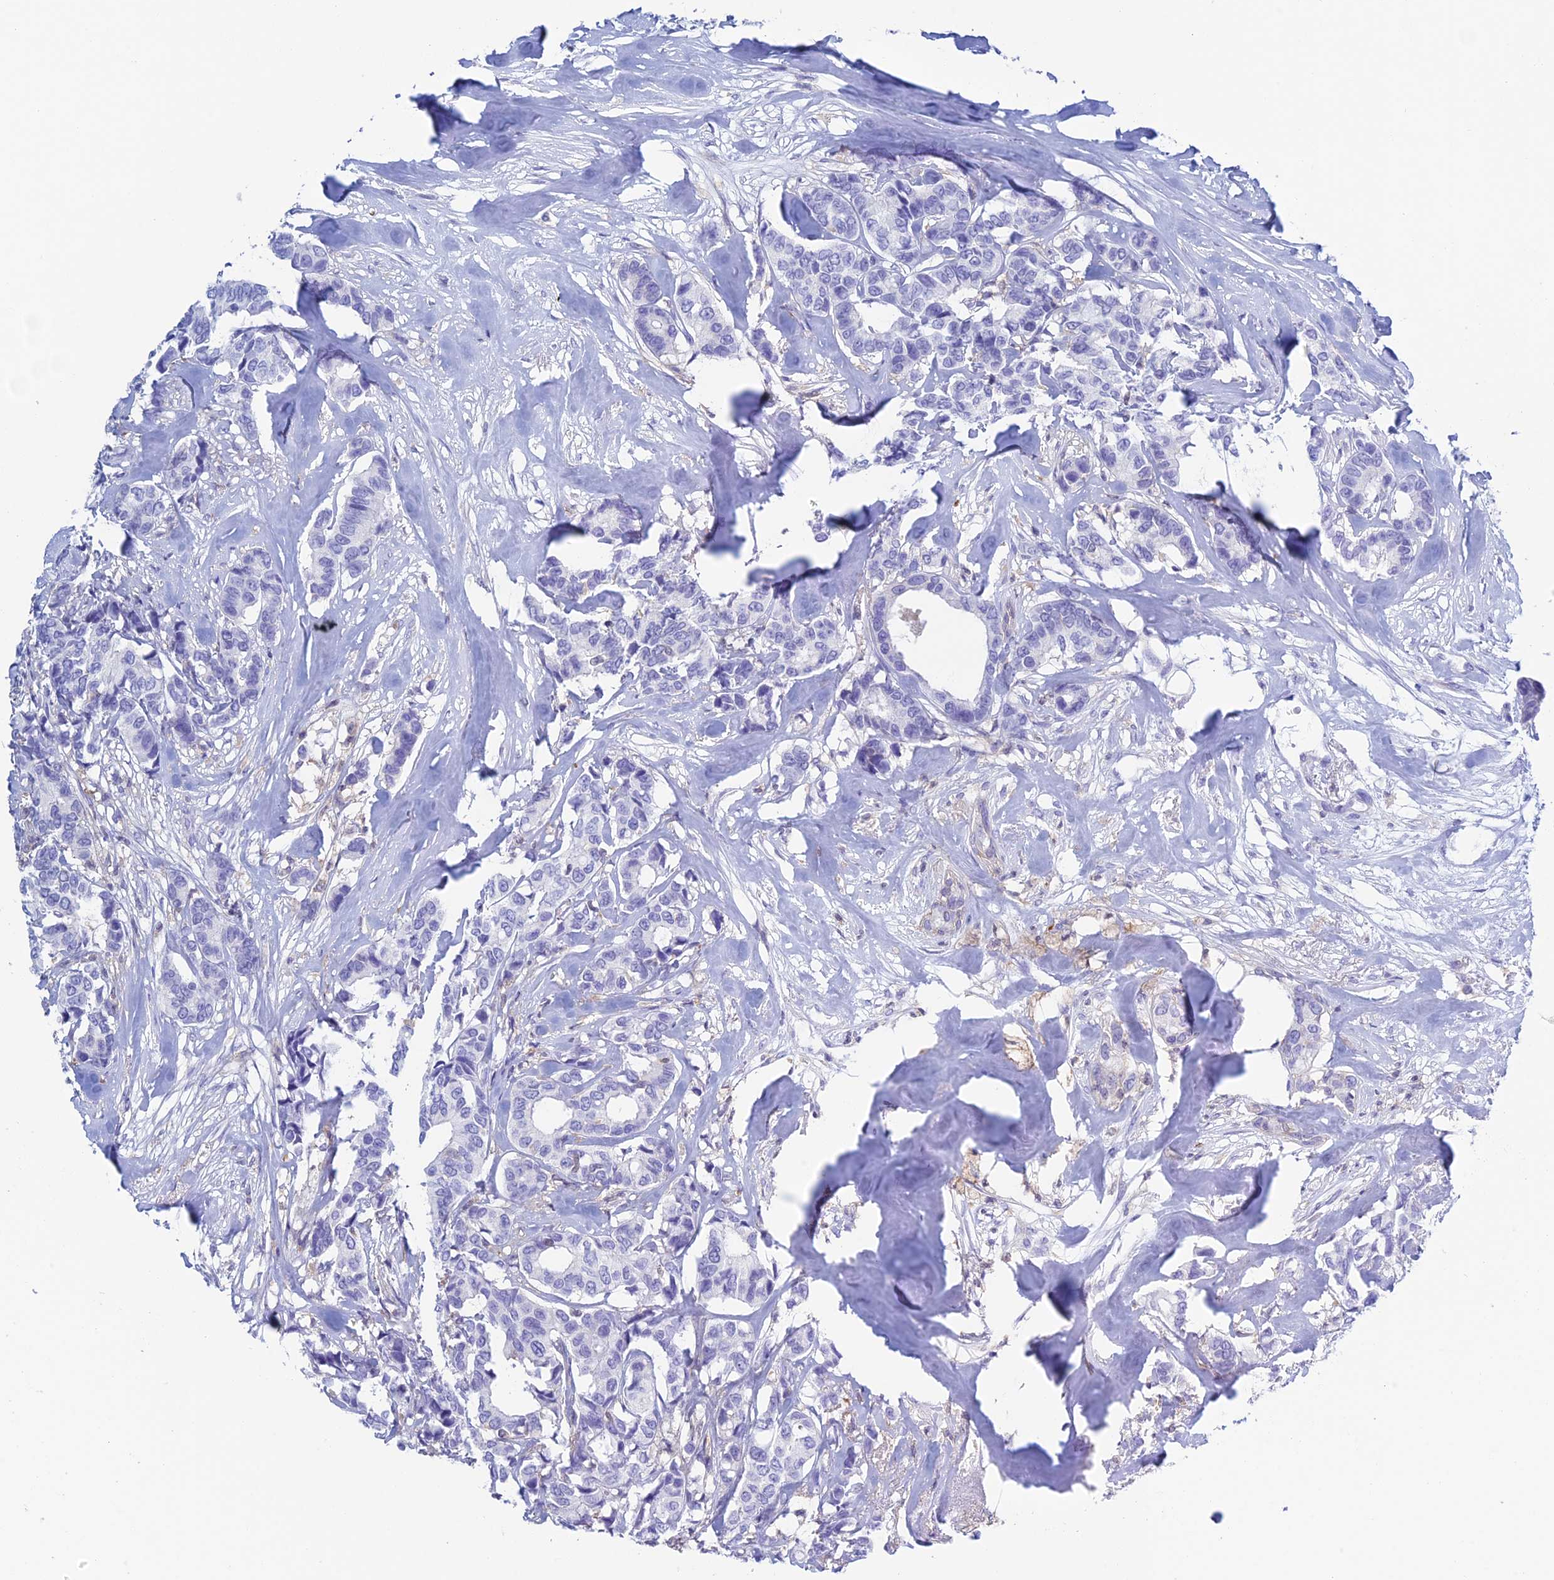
{"staining": {"intensity": "negative", "quantity": "none", "location": "none"}, "tissue": "breast cancer", "cell_type": "Tumor cells", "image_type": "cancer", "snomed": [{"axis": "morphology", "description": "Duct carcinoma"}, {"axis": "topography", "description": "Breast"}], "caption": "The immunohistochemistry (IHC) micrograph has no significant expression in tumor cells of infiltrating ductal carcinoma (breast) tissue. (DAB (3,3'-diaminobenzidine) immunohistochemistry (IHC), high magnification).", "gene": "KCNK17", "patient": {"sex": "female", "age": 87}}